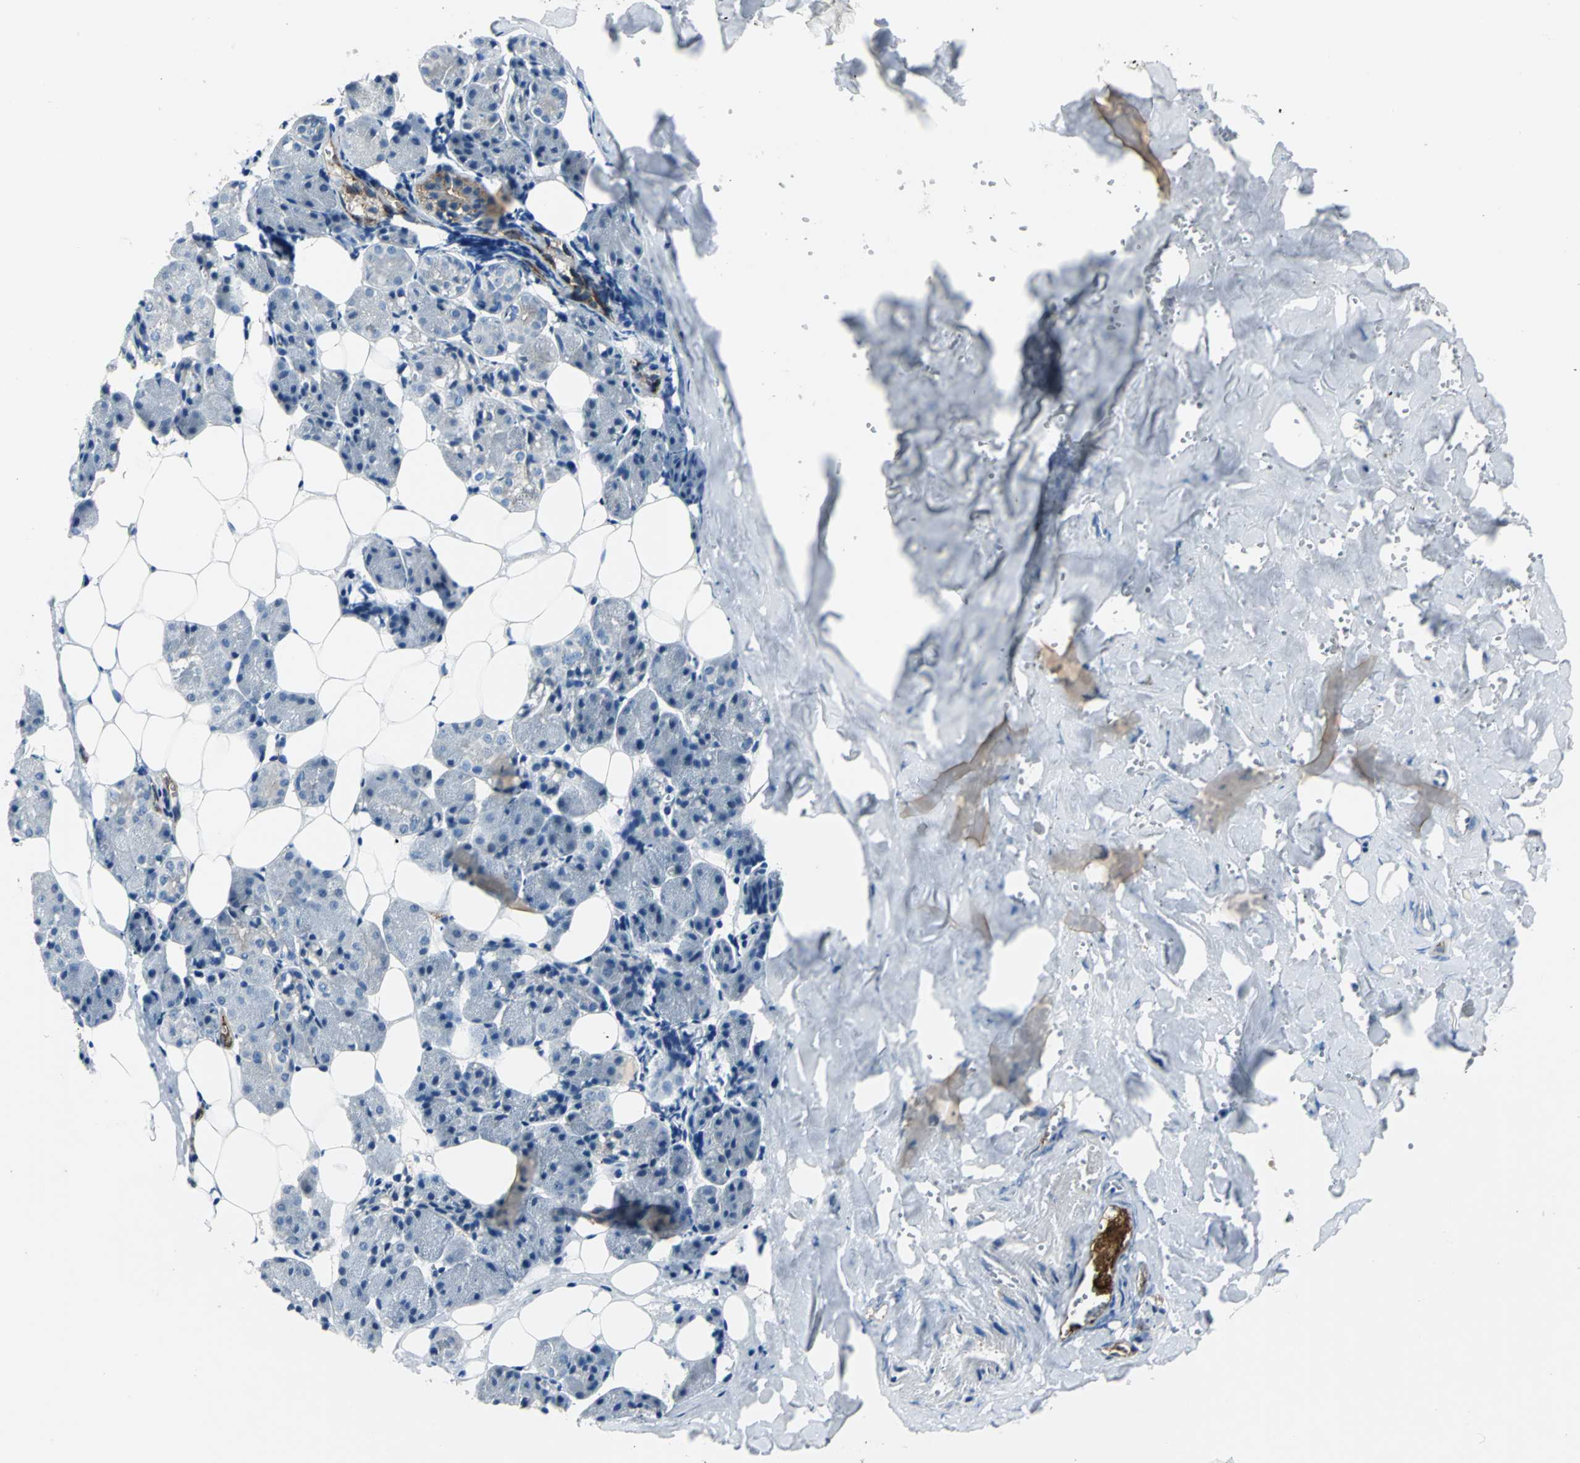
{"staining": {"intensity": "negative", "quantity": "none", "location": "none"}, "tissue": "salivary gland", "cell_type": "Glandular cells", "image_type": "normal", "snomed": [{"axis": "morphology", "description": "Normal tissue, NOS"}, {"axis": "morphology", "description": "Adenoma, NOS"}, {"axis": "topography", "description": "Salivary gland"}], "caption": "The immunohistochemistry micrograph has no significant staining in glandular cells of salivary gland. (Immunohistochemistry, brightfield microscopy, high magnification).", "gene": "SELP", "patient": {"sex": "female", "age": 32}}